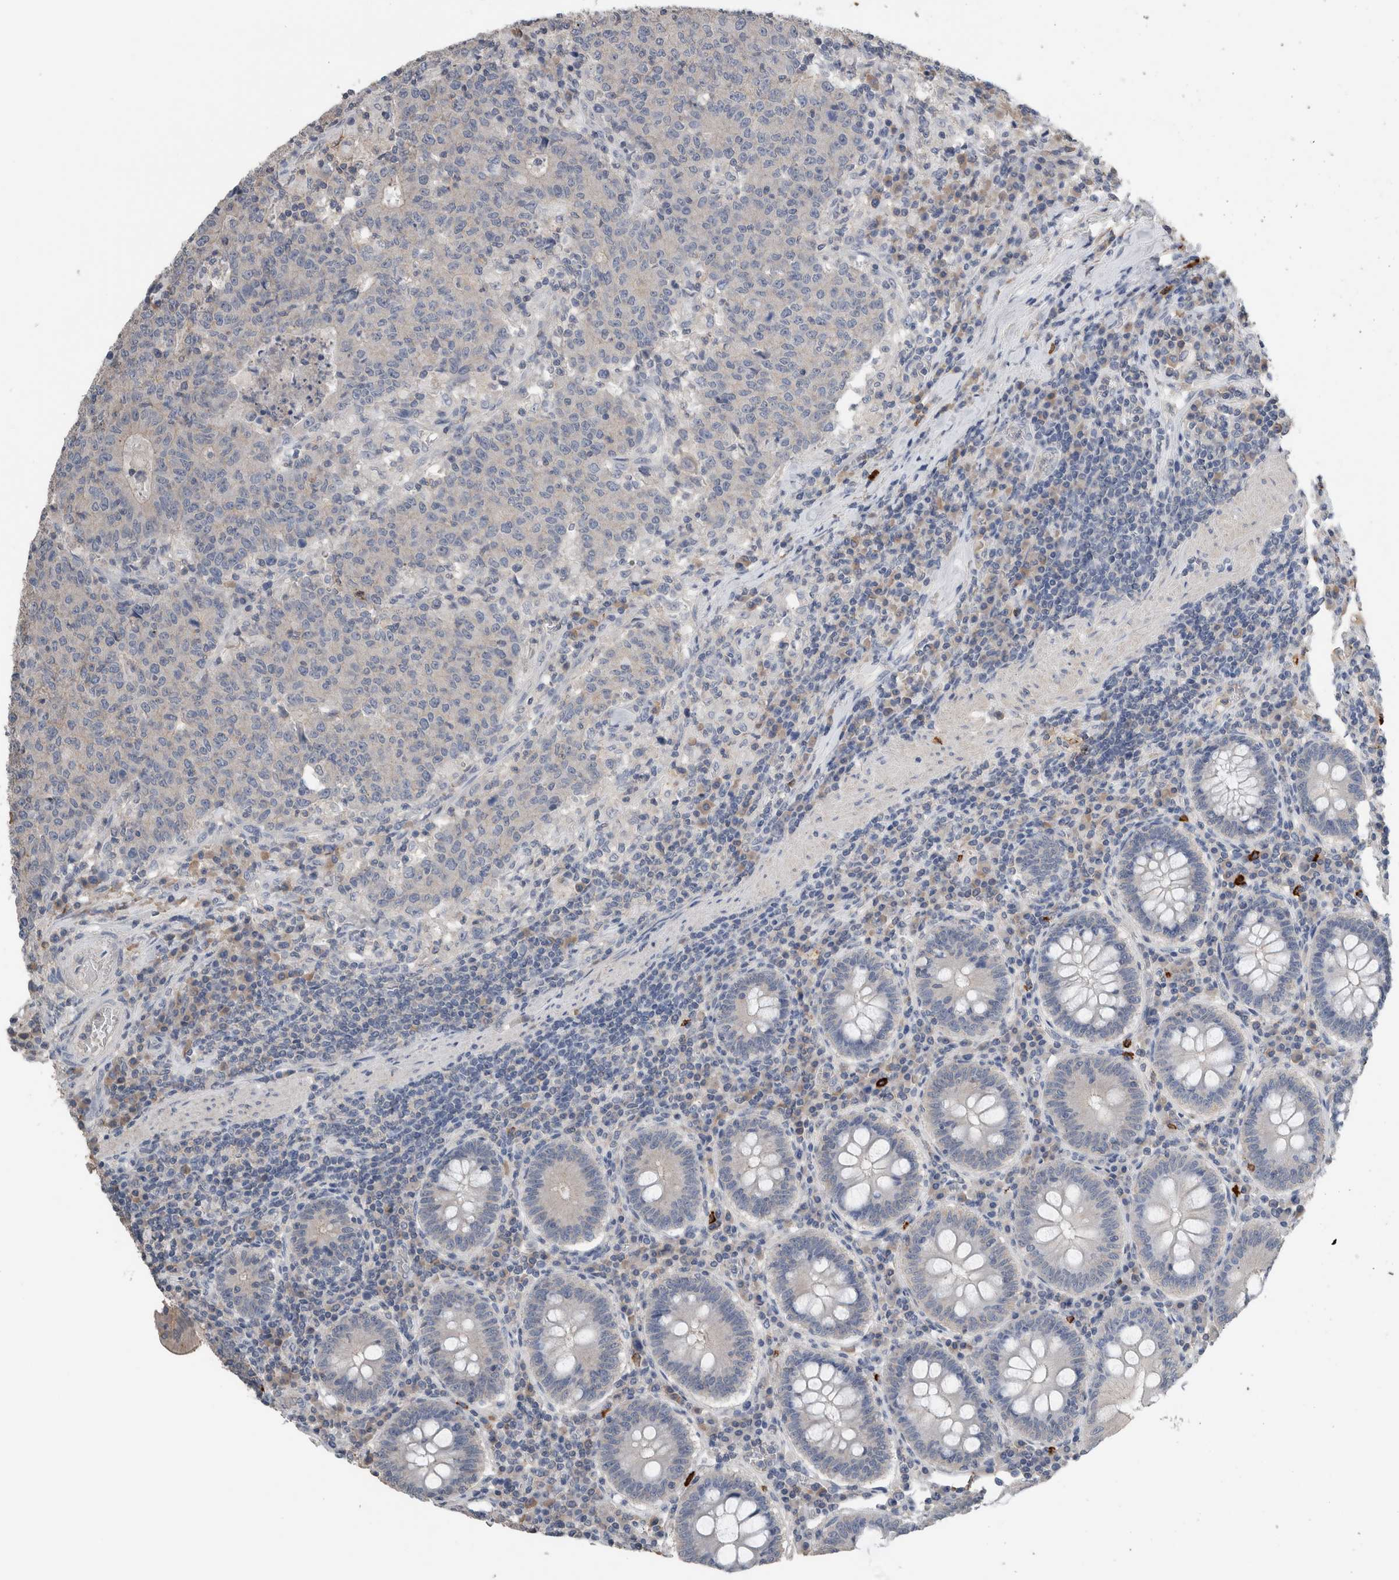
{"staining": {"intensity": "negative", "quantity": "none", "location": "none"}, "tissue": "colorectal cancer", "cell_type": "Tumor cells", "image_type": "cancer", "snomed": [{"axis": "morphology", "description": "Adenocarcinoma, NOS"}, {"axis": "topography", "description": "Colon"}], "caption": "Colorectal cancer stained for a protein using IHC reveals no staining tumor cells.", "gene": "CRNN", "patient": {"sex": "female", "age": 75}}